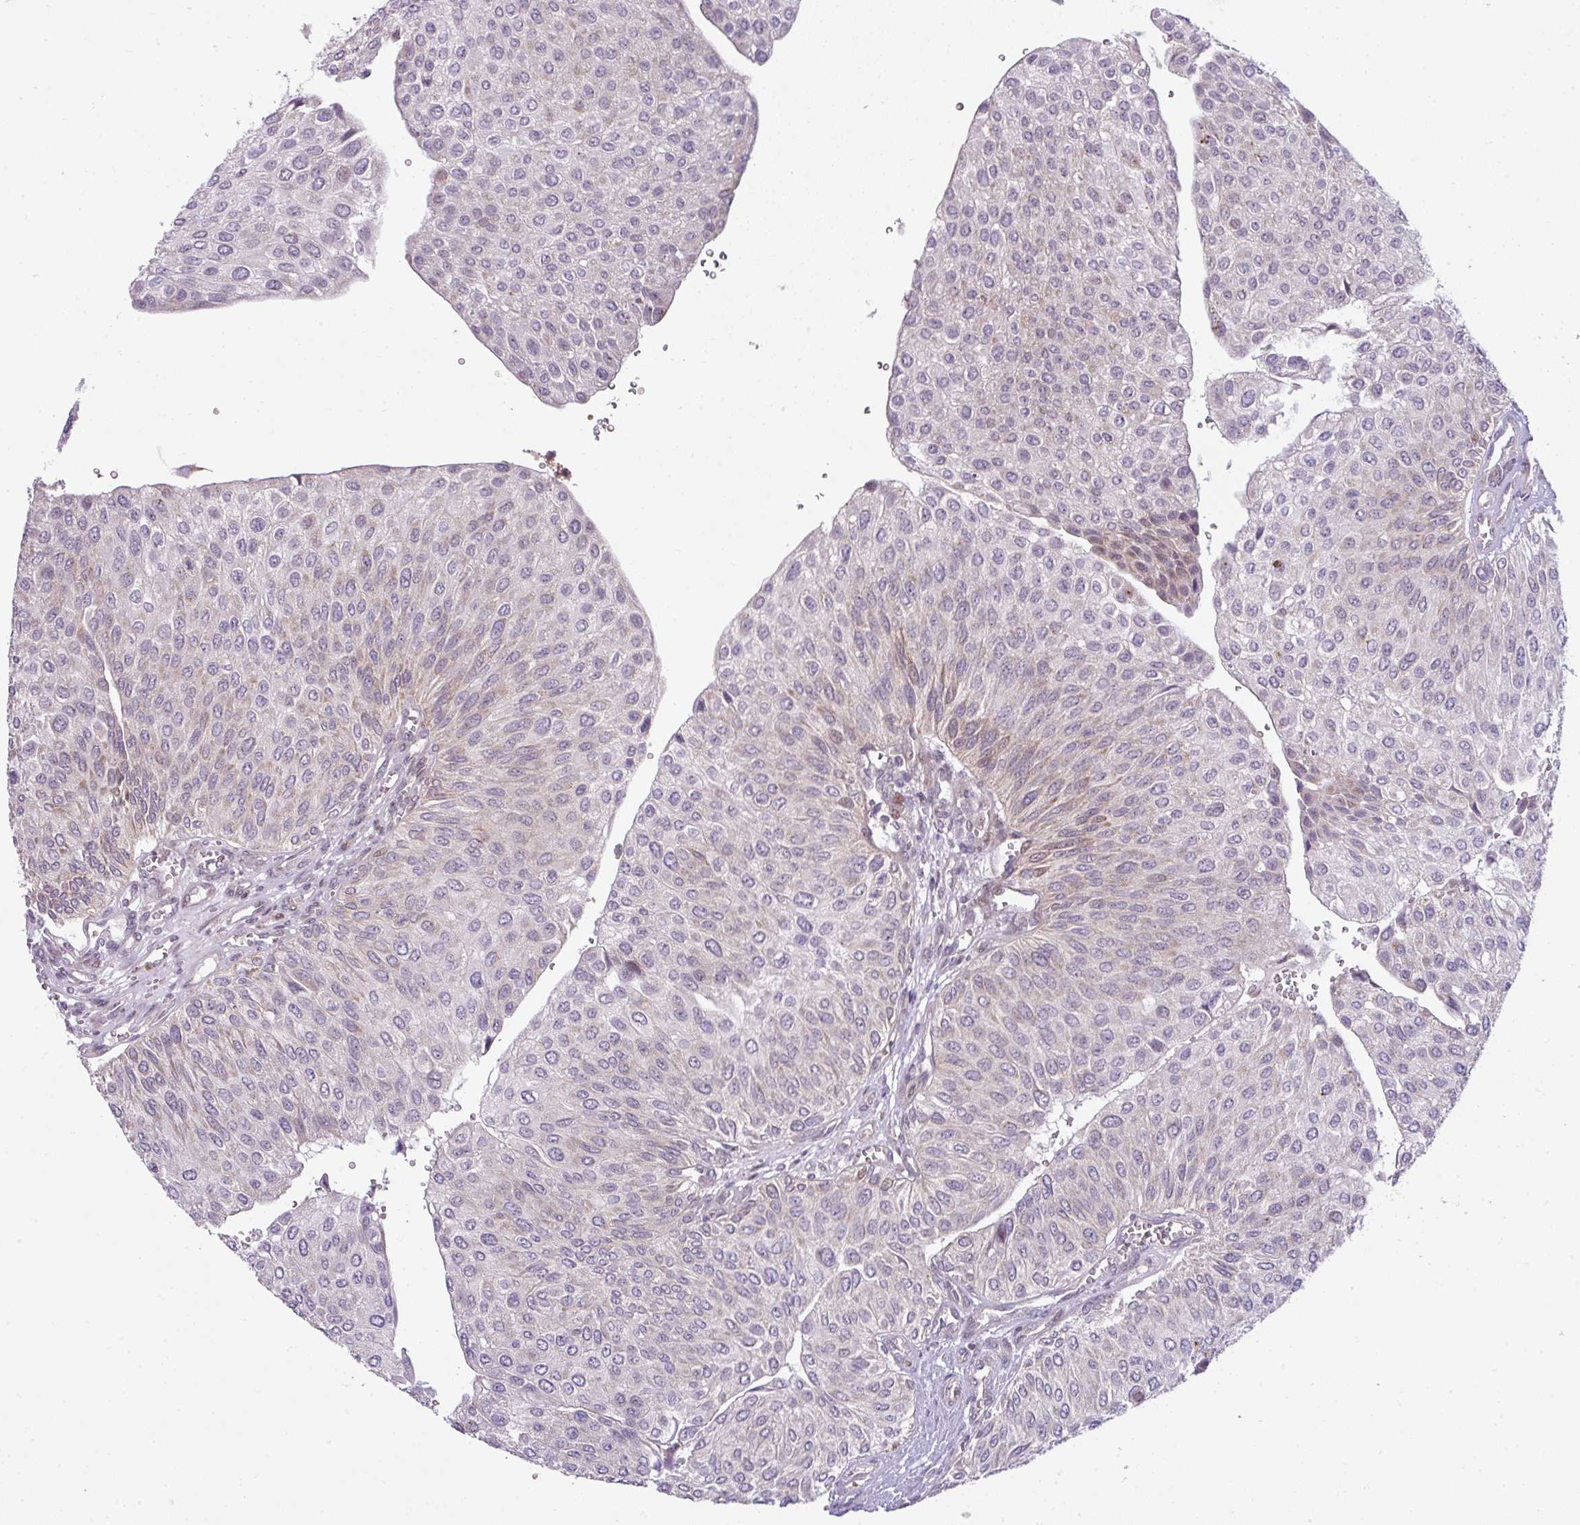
{"staining": {"intensity": "weak", "quantity": "25%-75%", "location": "cytoplasmic/membranous,nuclear"}, "tissue": "urothelial cancer", "cell_type": "Tumor cells", "image_type": "cancer", "snomed": [{"axis": "morphology", "description": "Urothelial carcinoma, NOS"}, {"axis": "topography", "description": "Urinary bladder"}], "caption": "Immunohistochemical staining of urothelial cancer exhibits low levels of weak cytoplasmic/membranous and nuclear staining in about 25%-75% of tumor cells. (brown staining indicates protein expression, while blue staining denotes nuclei).", "gene": "STAT5A", "patient": {"sex": "male", "age": 67}}